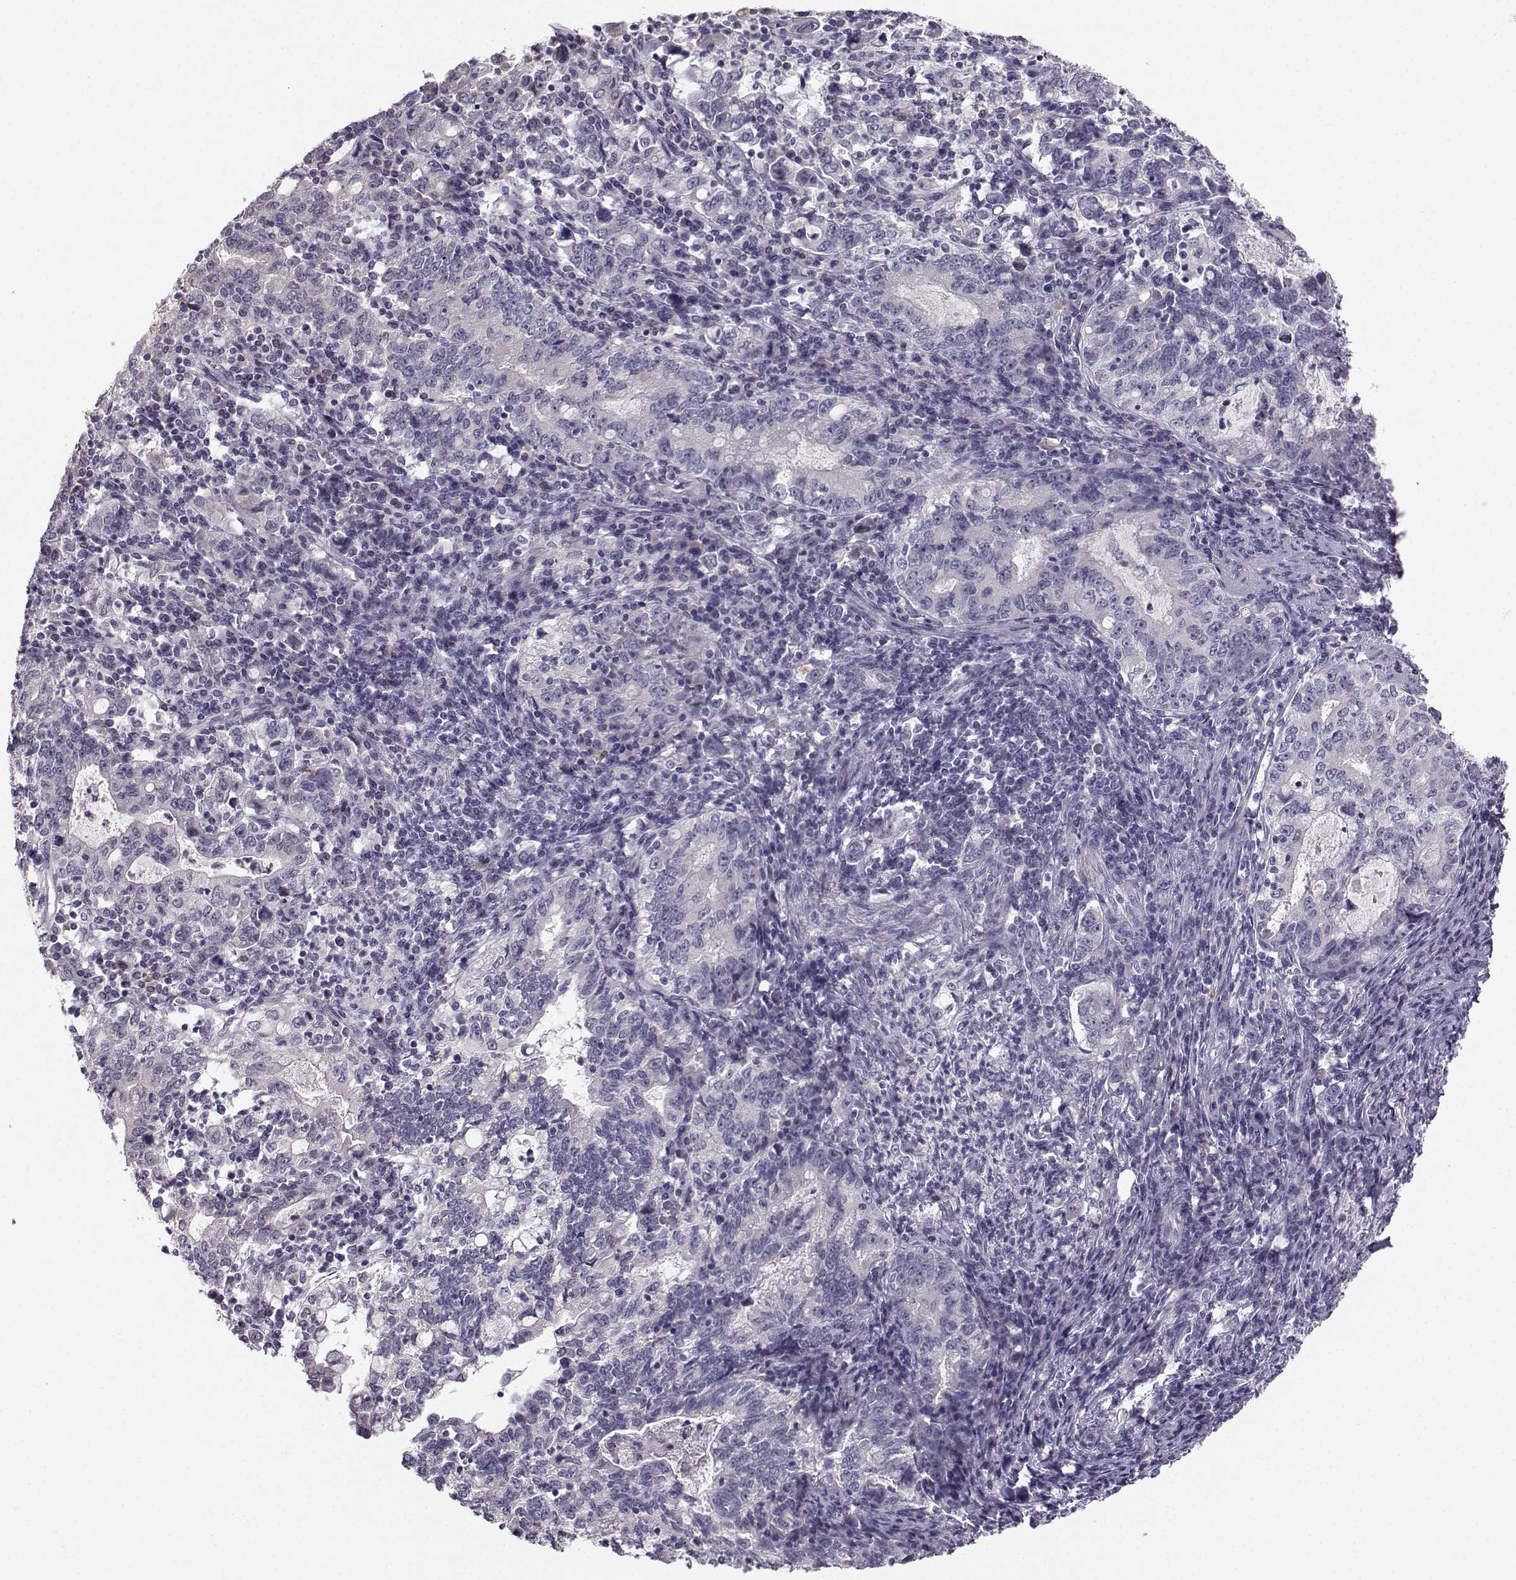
{"staining": {"intensity": "negative", "quantity": "none", "location": "none"}, "tissue": "stomach cancer", "cell_type": "Tumor cells", "image_type": "cancer", "snomed": [{"axis": "morphology", "description": "Adenocarcinoma, NOS"}, {"axis": "topography", "description": "Stomach, lower"}], "caption": "Micrograph shows no protein staining in tumor cells of stomach cancer tissue.", "gene": "LIN28A", "patient": {"sex": "female", "age": 72}}